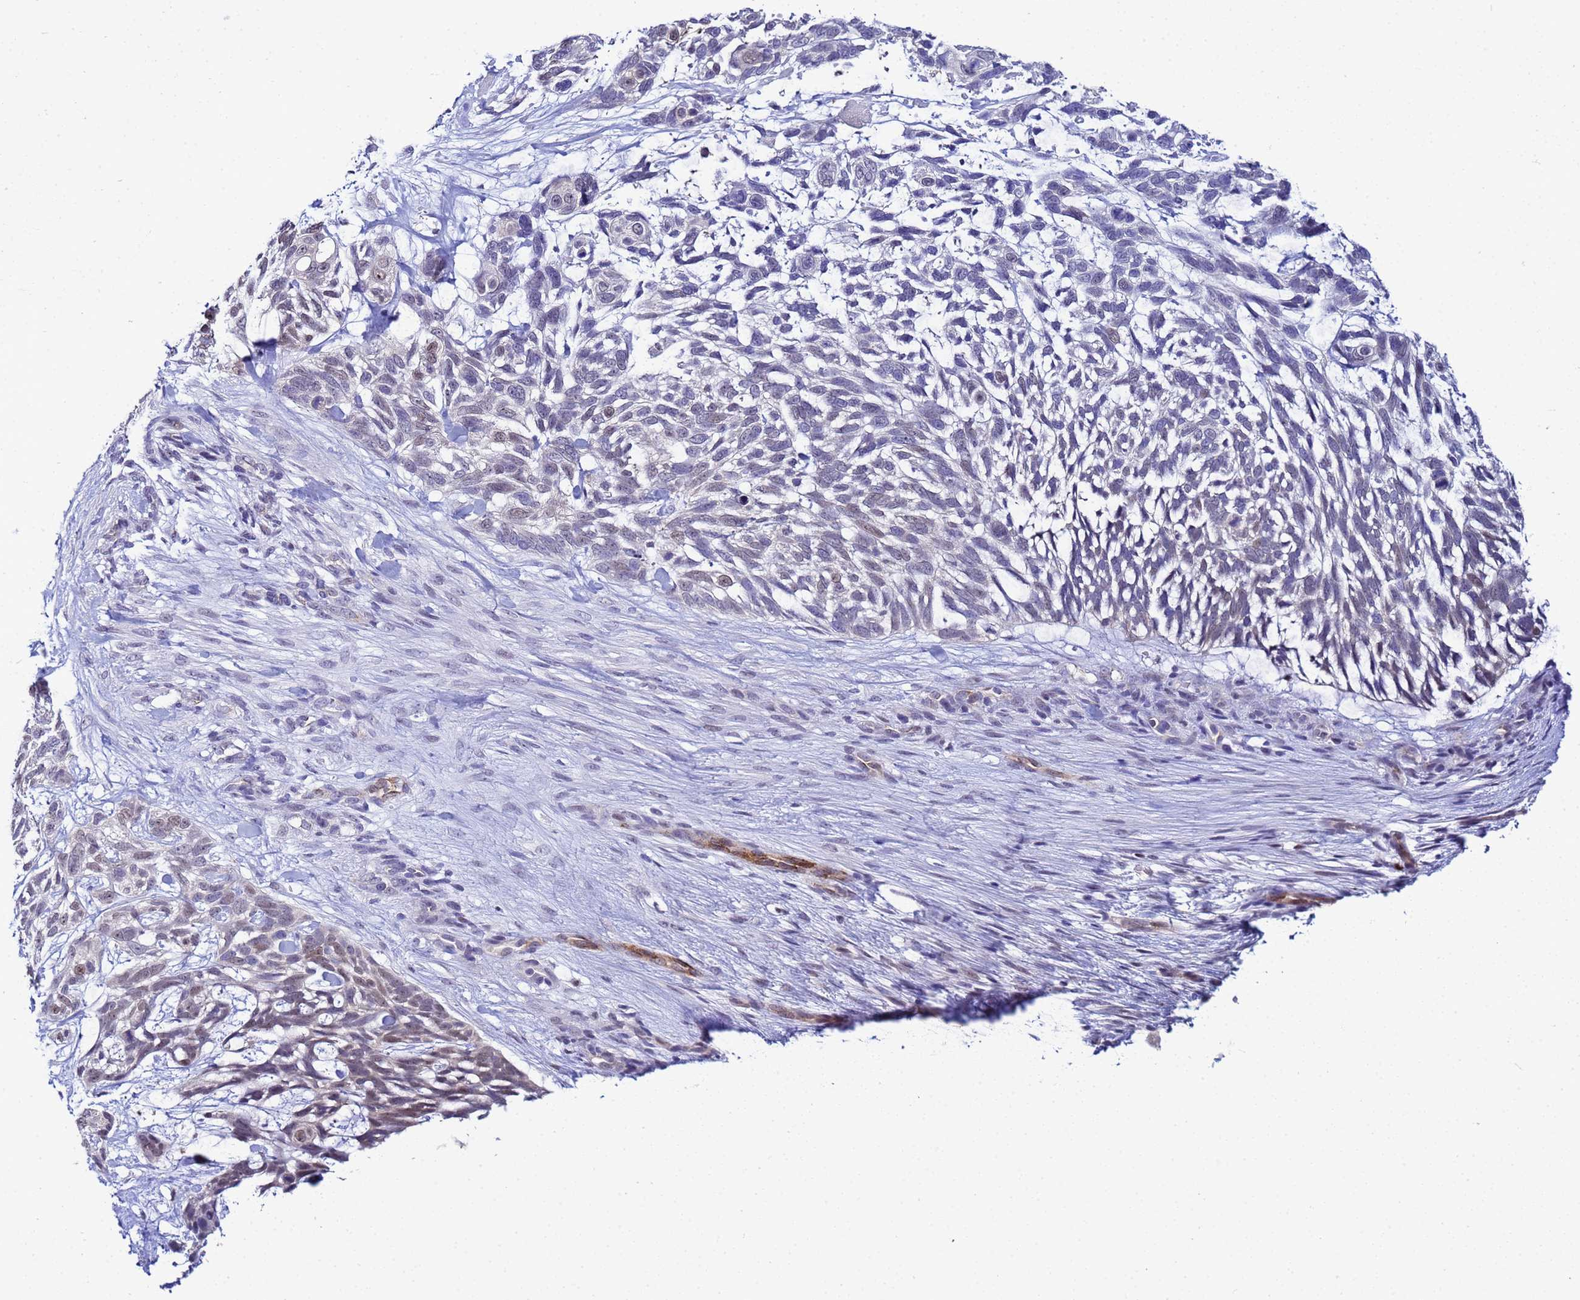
{"staining": {"intensity": "negative", "quantity": "none", "location": "none"}, "tissue": "skin cancer", "cell_type": "Tumor cells", "image_type": "cancer", "snomed": [{"axis": "morphology", "description": "Basal cell carcinoma"}, {"axis": "topography", "description": "Skin"}], "caption": "Immunohistochemistry of skin cancer exhibits no positivity in tumor cells.", "gene": "SLC25A37", "patient": {"sex": "male", "age": 88}}